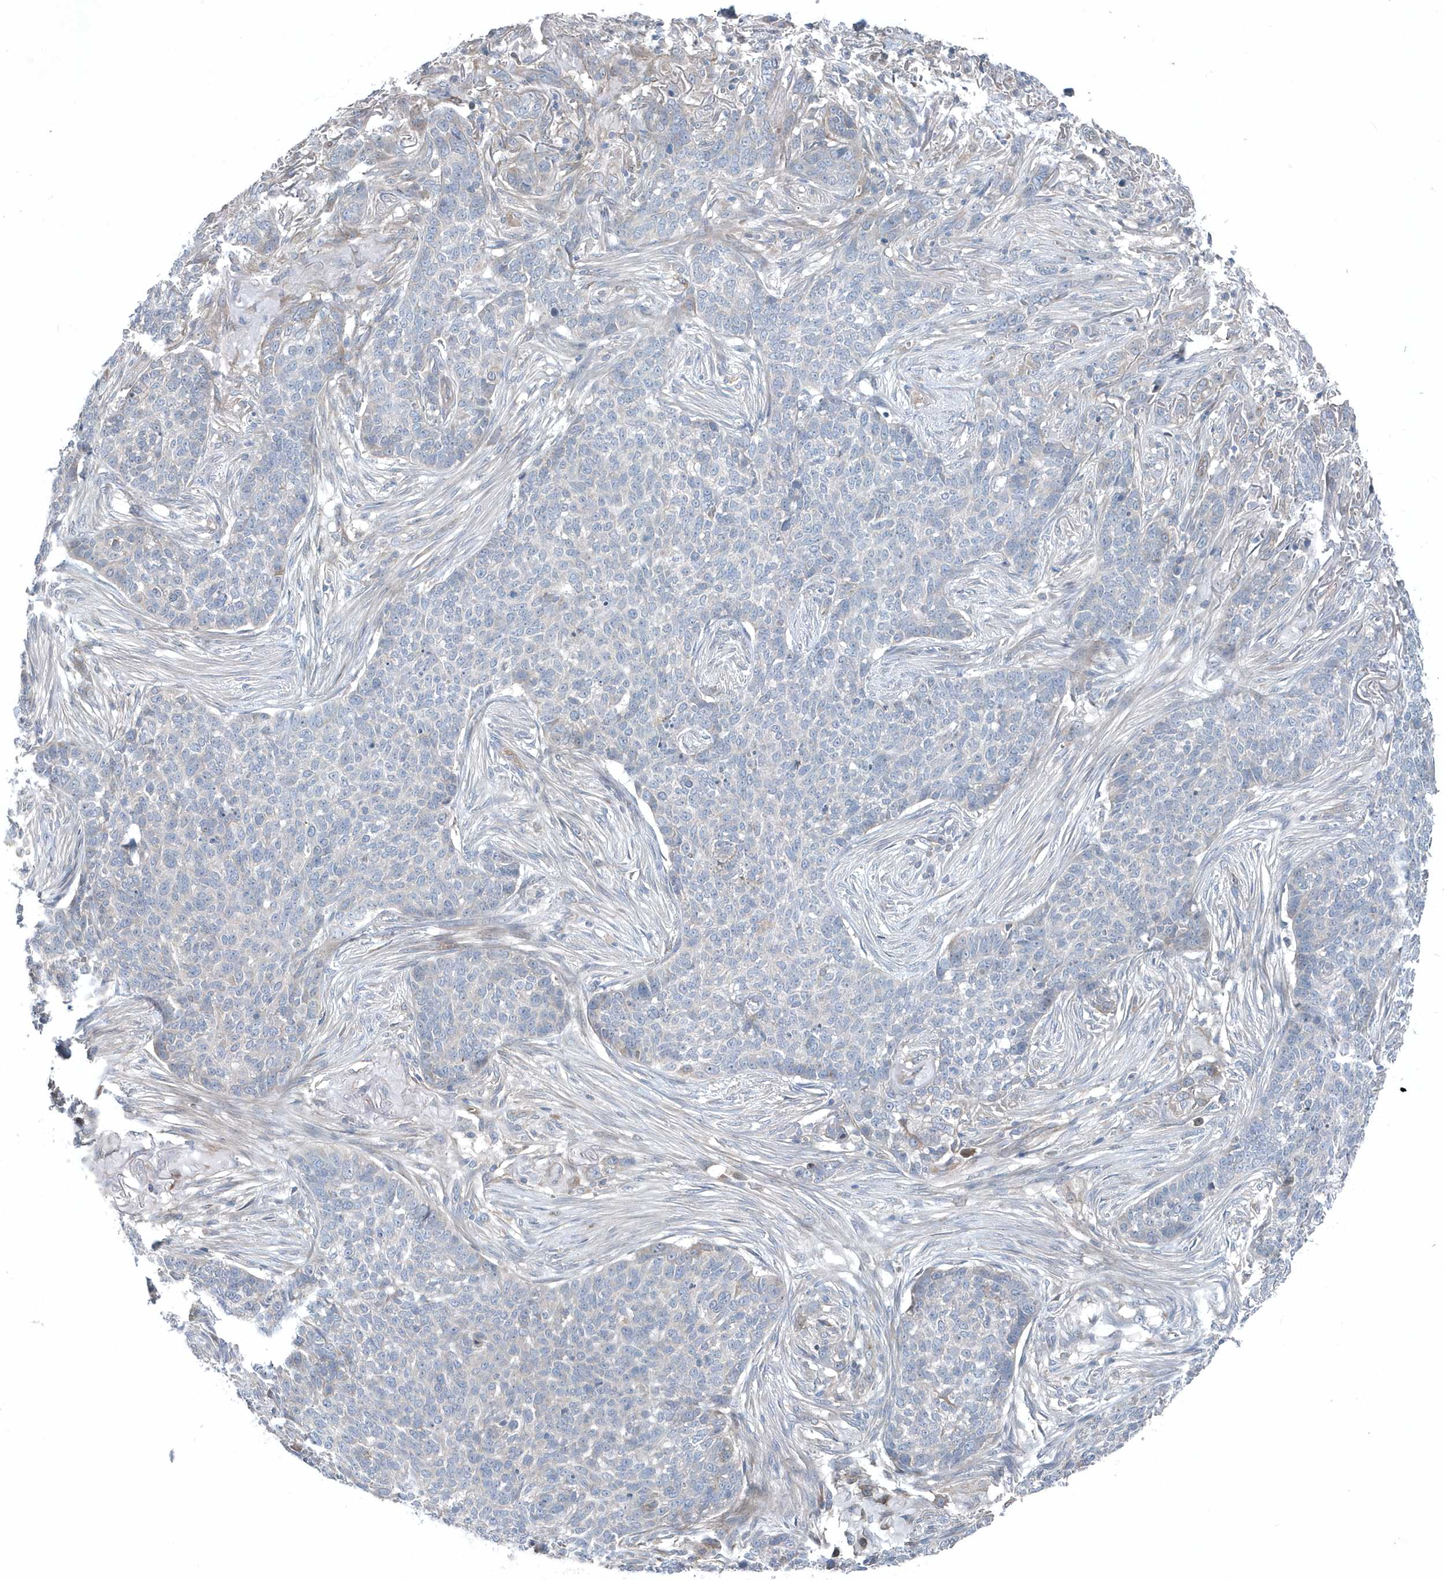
{"staining": {"intensity": "negative", "quantity": "none", "location": "none"}, "tissue": "skin cancer", "cell_type": "Tumor cells", "image_type": "cancer", "snomed": [{"axis": "morphology", "description": "Basal cell carcinoma"}, {"axis": "topography", "description": "Skin"}], "caption": "An IHC micrograph of skin cancer (basal cell carcinoma) is shown. There is no staining in tumor cells of skin cancer (basal cell carcinoma).", "gene": "MCC", "patient": {"sex": "male", "age": 85}}